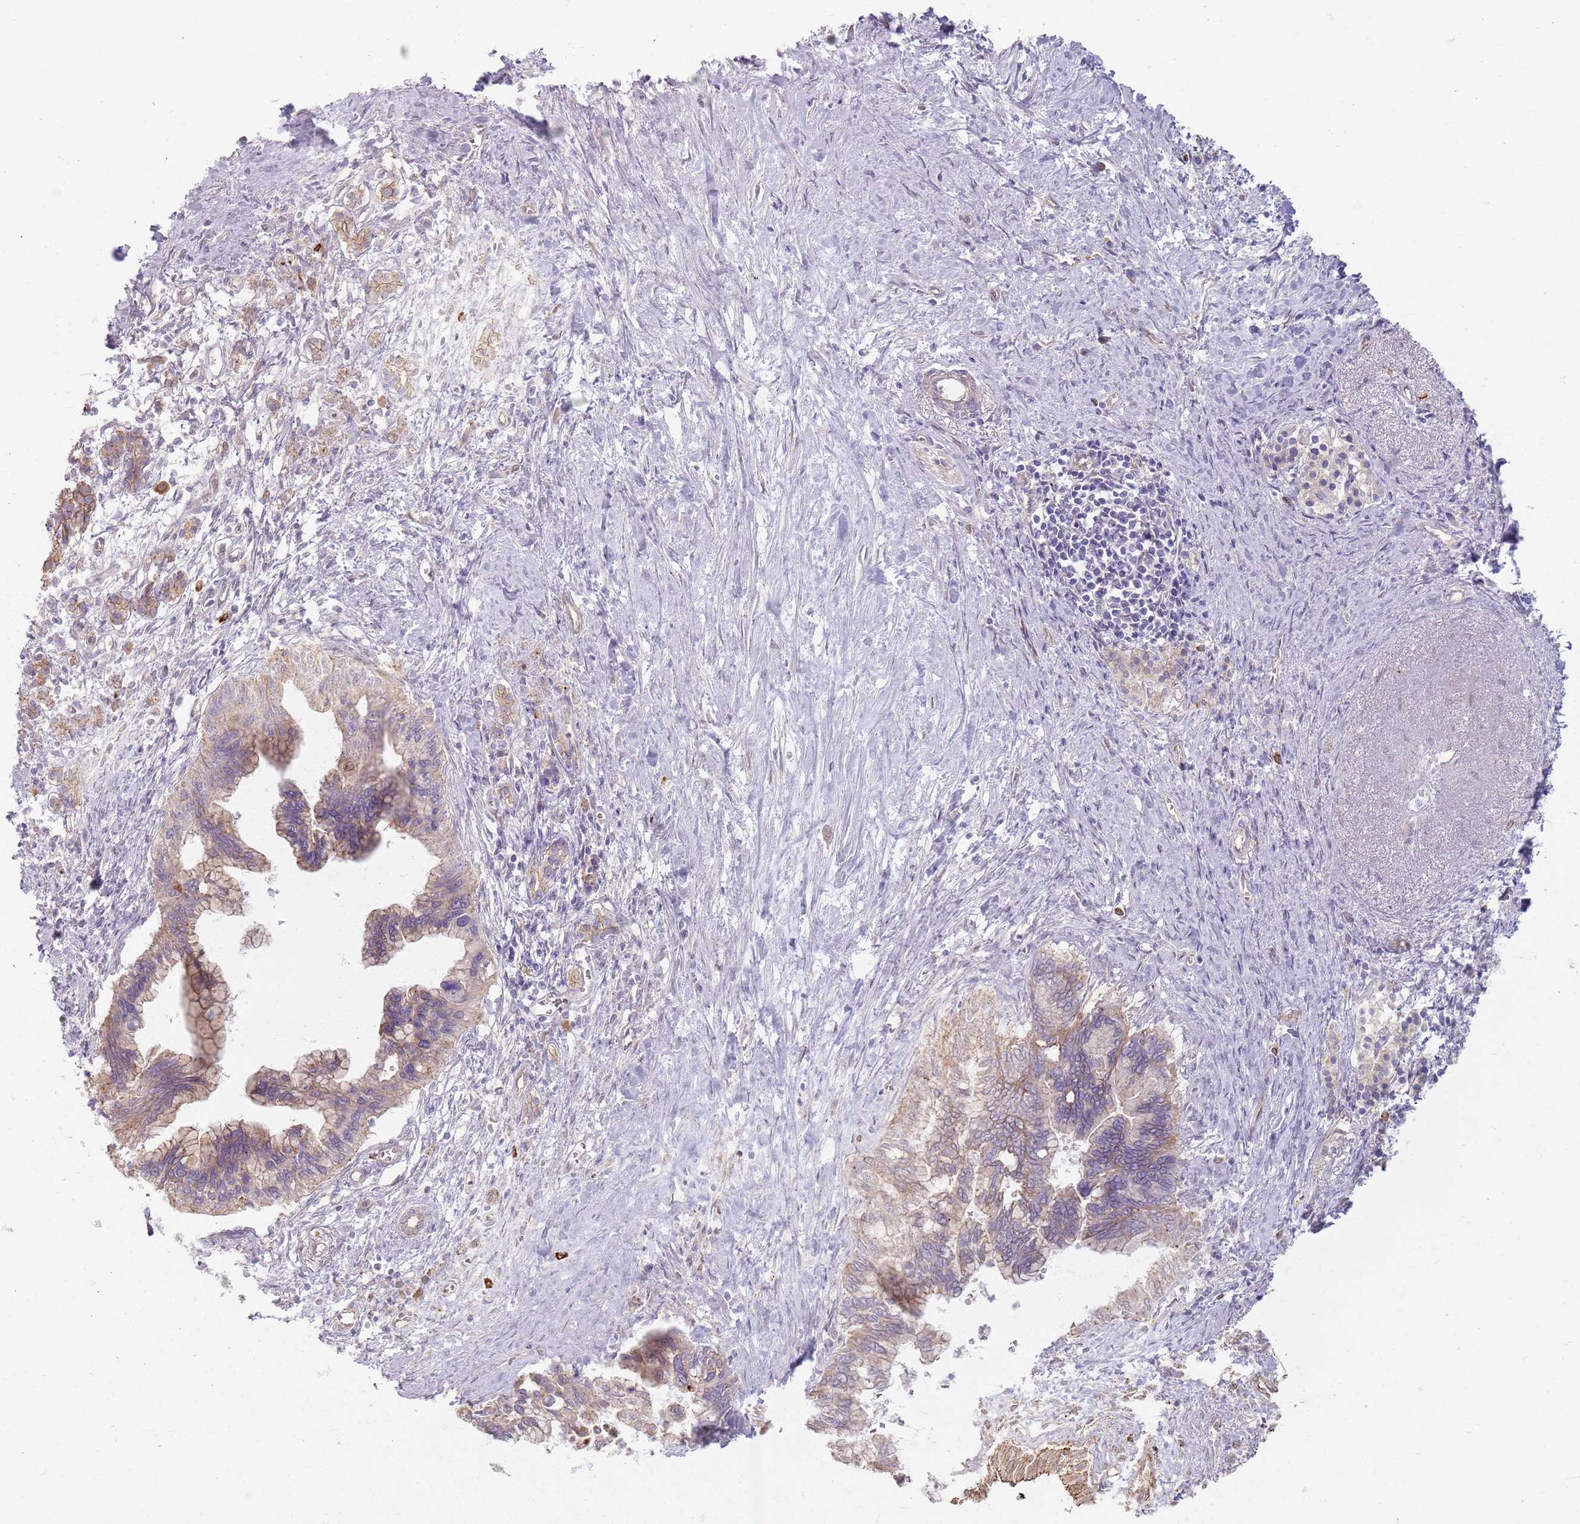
{"staining": {"intensity": "weak", "quantity": "25%-75%", "location": "cytoplasmic/membranous"}, "tissue": "pancreatic cancer", "cell_type": "Tumor cells", "image_type": "cancer", "snomed": [{"axis": "morphology", "description": "Adenocarcinoma, NOS"}, {"axis": "topography", "description": "Pancreas"}], "caption": "Pancreatic cancer tissue demonstrates weak cytoplasmic/membranous staining in approximately 25%-75% of tumor cells", "gene": "KCNA5", "patient": {"sex": "female", "age": 83}}